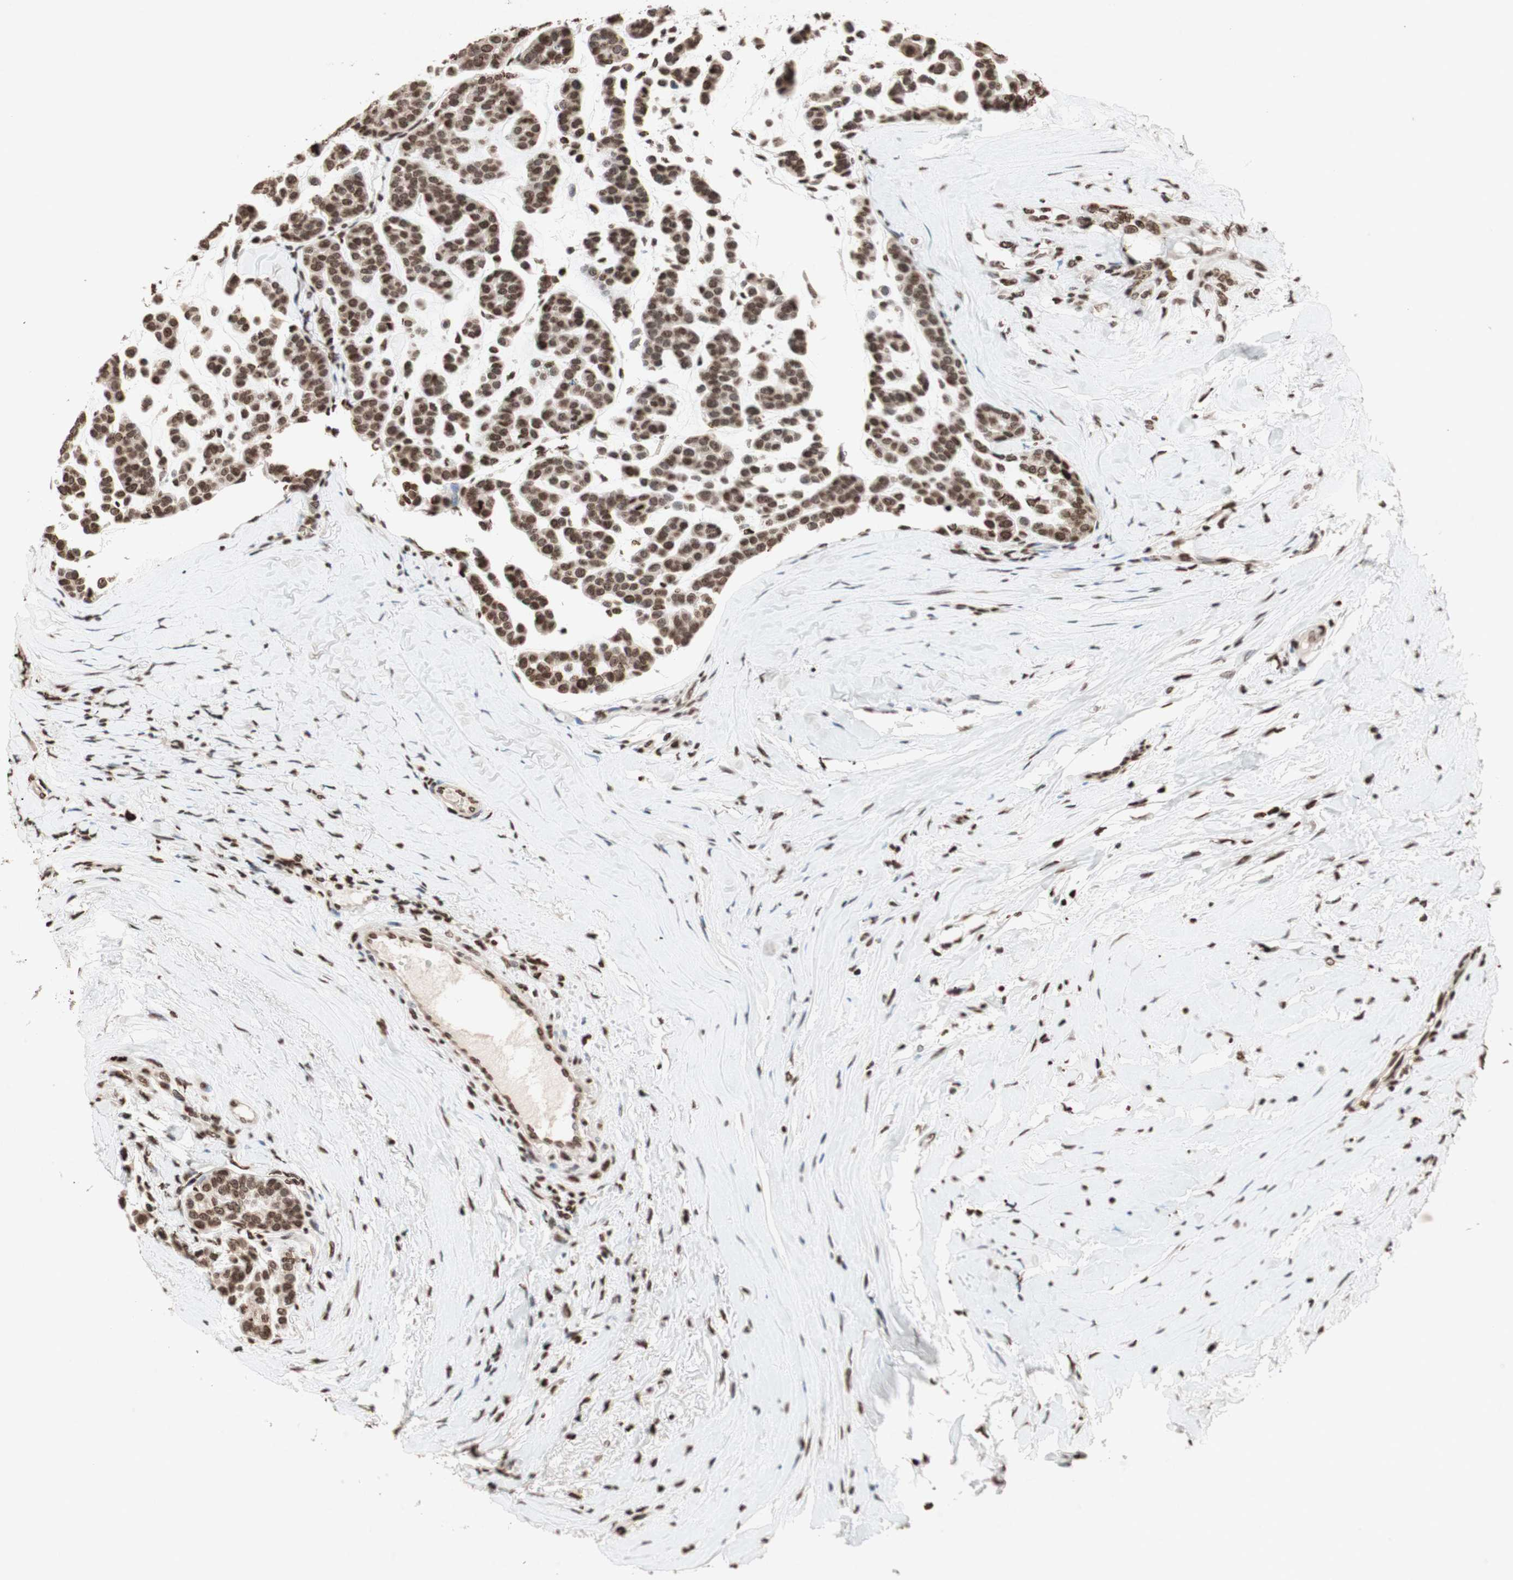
{"staining": {"intensity": "moderate", "quantity": ">75%", "location": "nuclear"}, "tissue": "head and neck cancer", "cell_type": "Tumor cells", "image_type": "cancer", "snomed": [{"axis": "morphology", "description": "Adenocarcinoma, NOS"}, {"axis": "morphology", "description": "Adenoma, NOS"}, {"axis": "topography", "description": "Head-Neck"}], "caption": "Approximately >75% of tumor cells in human head and neck cancer (adenocarcinoma) display moderate nuclear protein staining as visualized by brown immunohistochemical staining.", "gene": "NCOA3", "patient": {"sex": "female", "age": 55}}